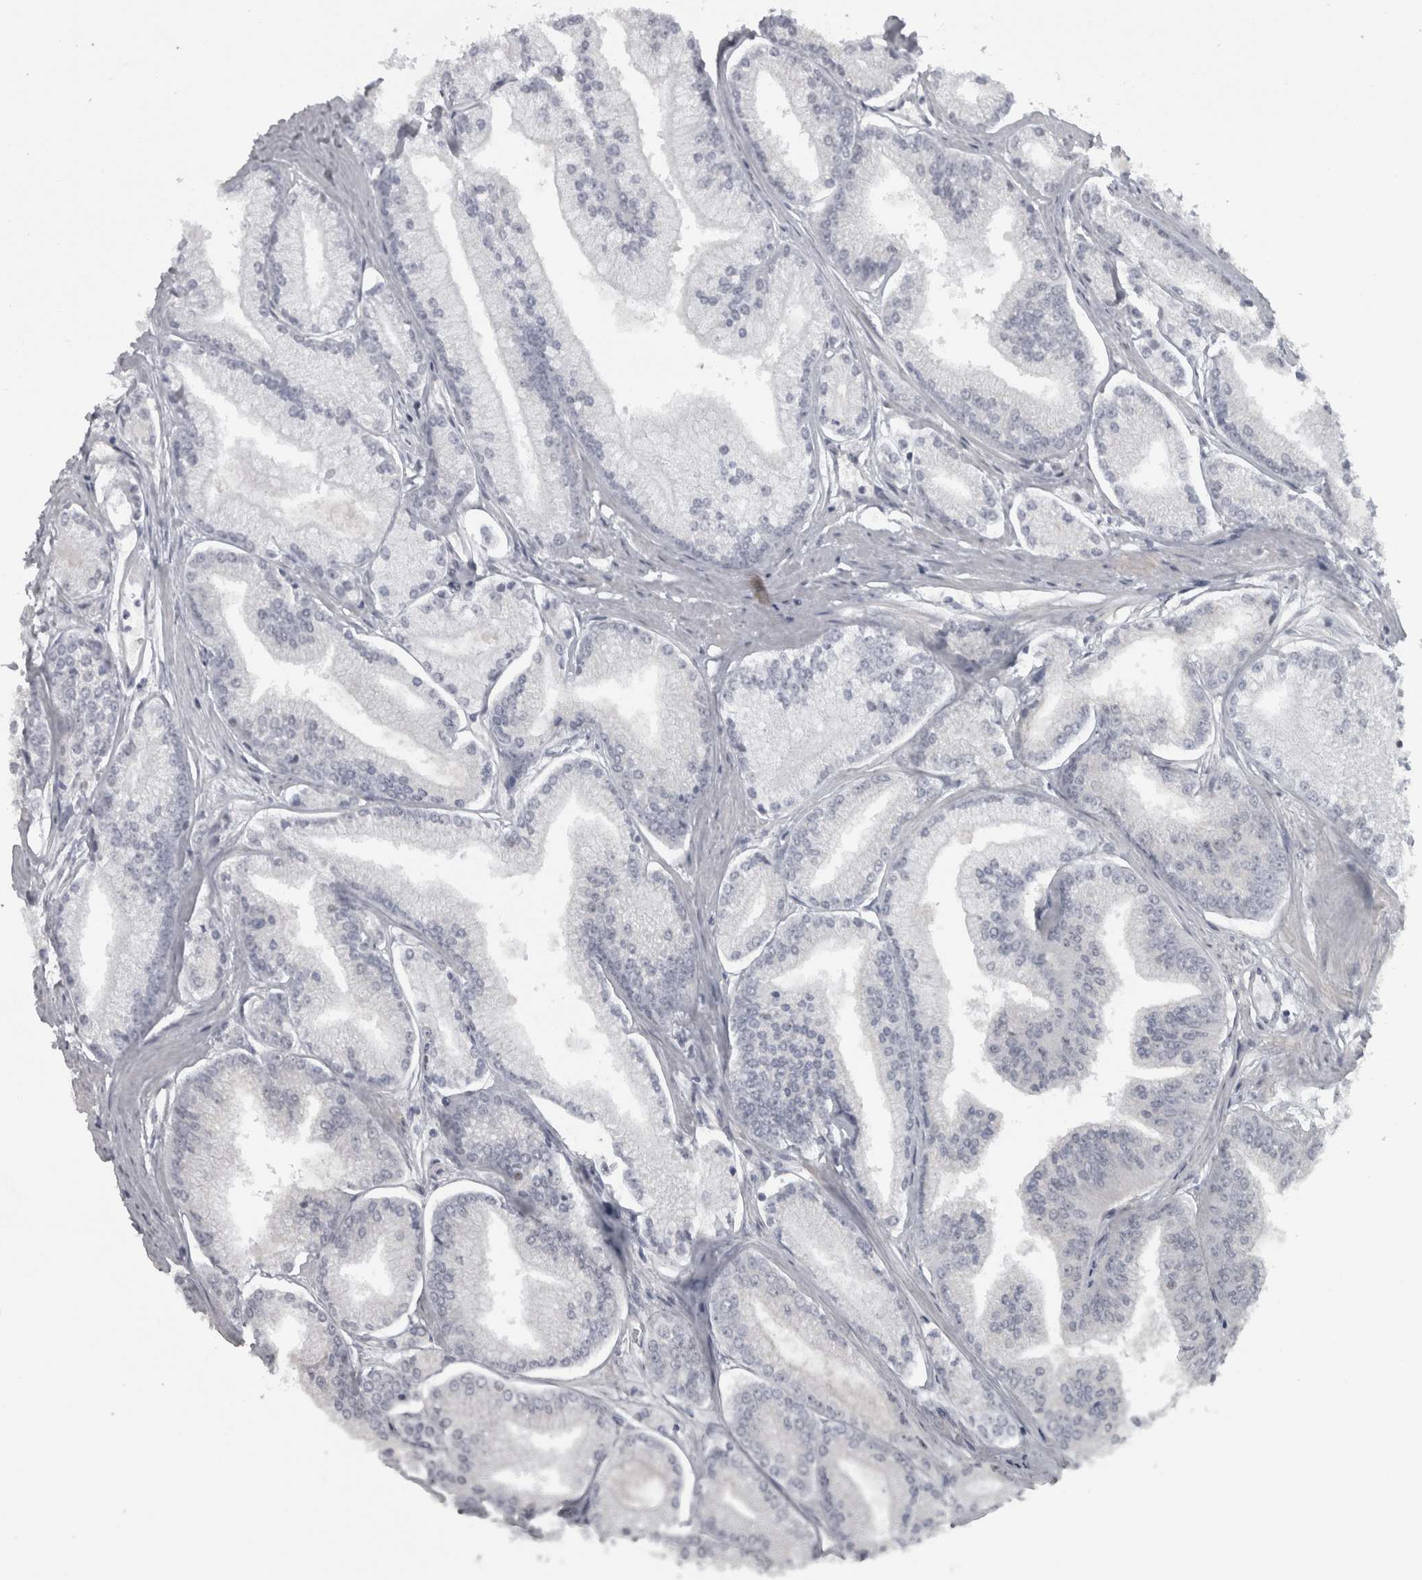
{"staining": {"intensity": "negative", "quantity": "none", "location": "none"}, "tissue": "prostate cancer", "cell_type": "Tumor cells", "image_type": "cancer", "snomed": [{"axis": "morphology", "description": "Adenocarcinoma, Low grade"}, {"axis": "topography", "description": "Prostate"}], "caption": "Immunohistochemistry photomicrograph of neoplastic tissue: human prostate cancer (low-grade adenocarcinoma) stained with DAB (3,3'-diaminobenzidine) shows no significant protein positivity in tumor cells.", "gene": "PPP1R12B", "patient": {"sex": "male", "age": 52}}